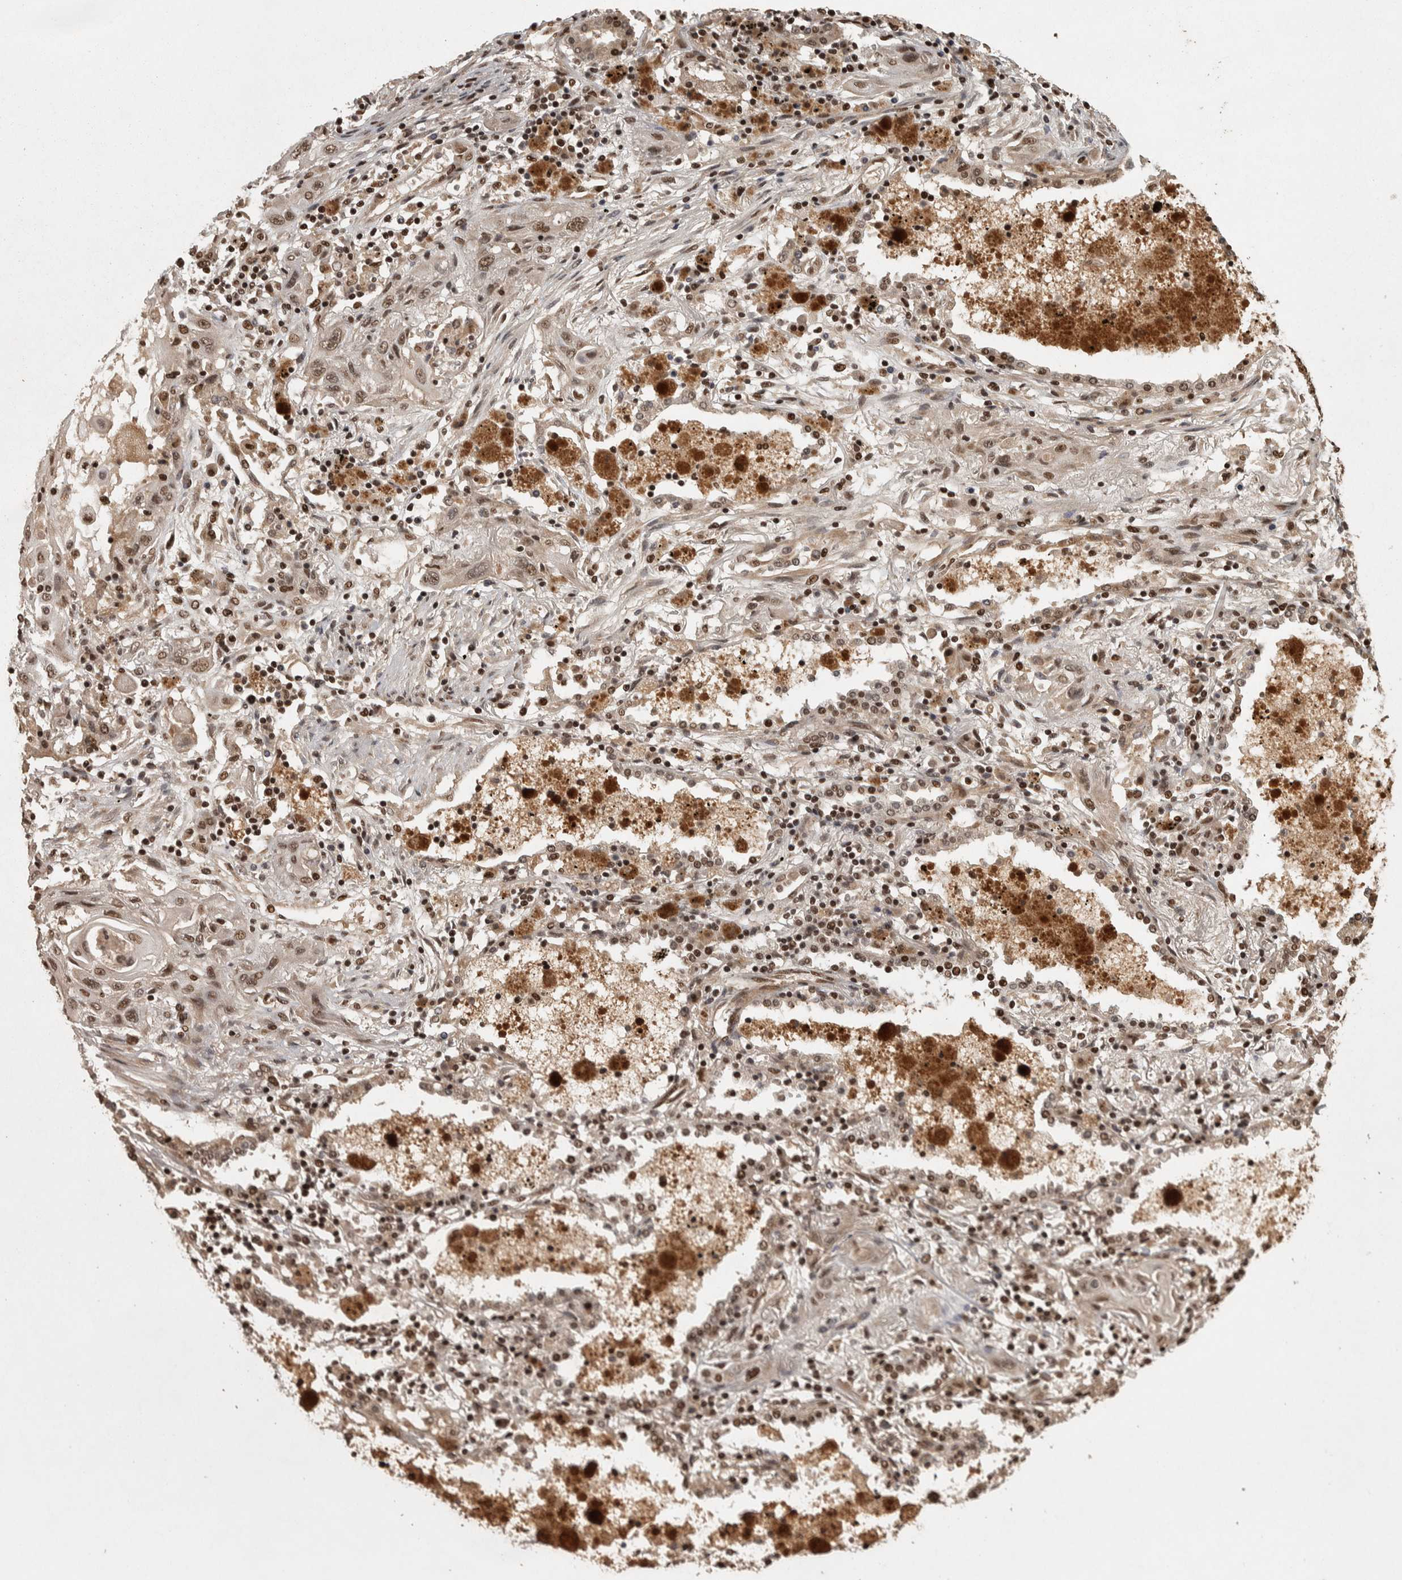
{"staining": {"intensity": "moderate", "quantity": ">75%", "location": "nuclear"}, "tissue": "lung cancer", "cell_type": "Tumor cells", "image_type": "cancer", "snomed": [{"axis": "morphology", "description": "Squamous cell carcinoma, NOS"}, {"axis": "topography", "description": "Lung"}], "caption": "Approximately >75% of tumor cells in human lung cancer exhibit moderate nuclear protein staining as visualized by brown immunohistochemical staining.", "gene": "ZFHX4", "patient": {"sex": "female", "age": 47}}